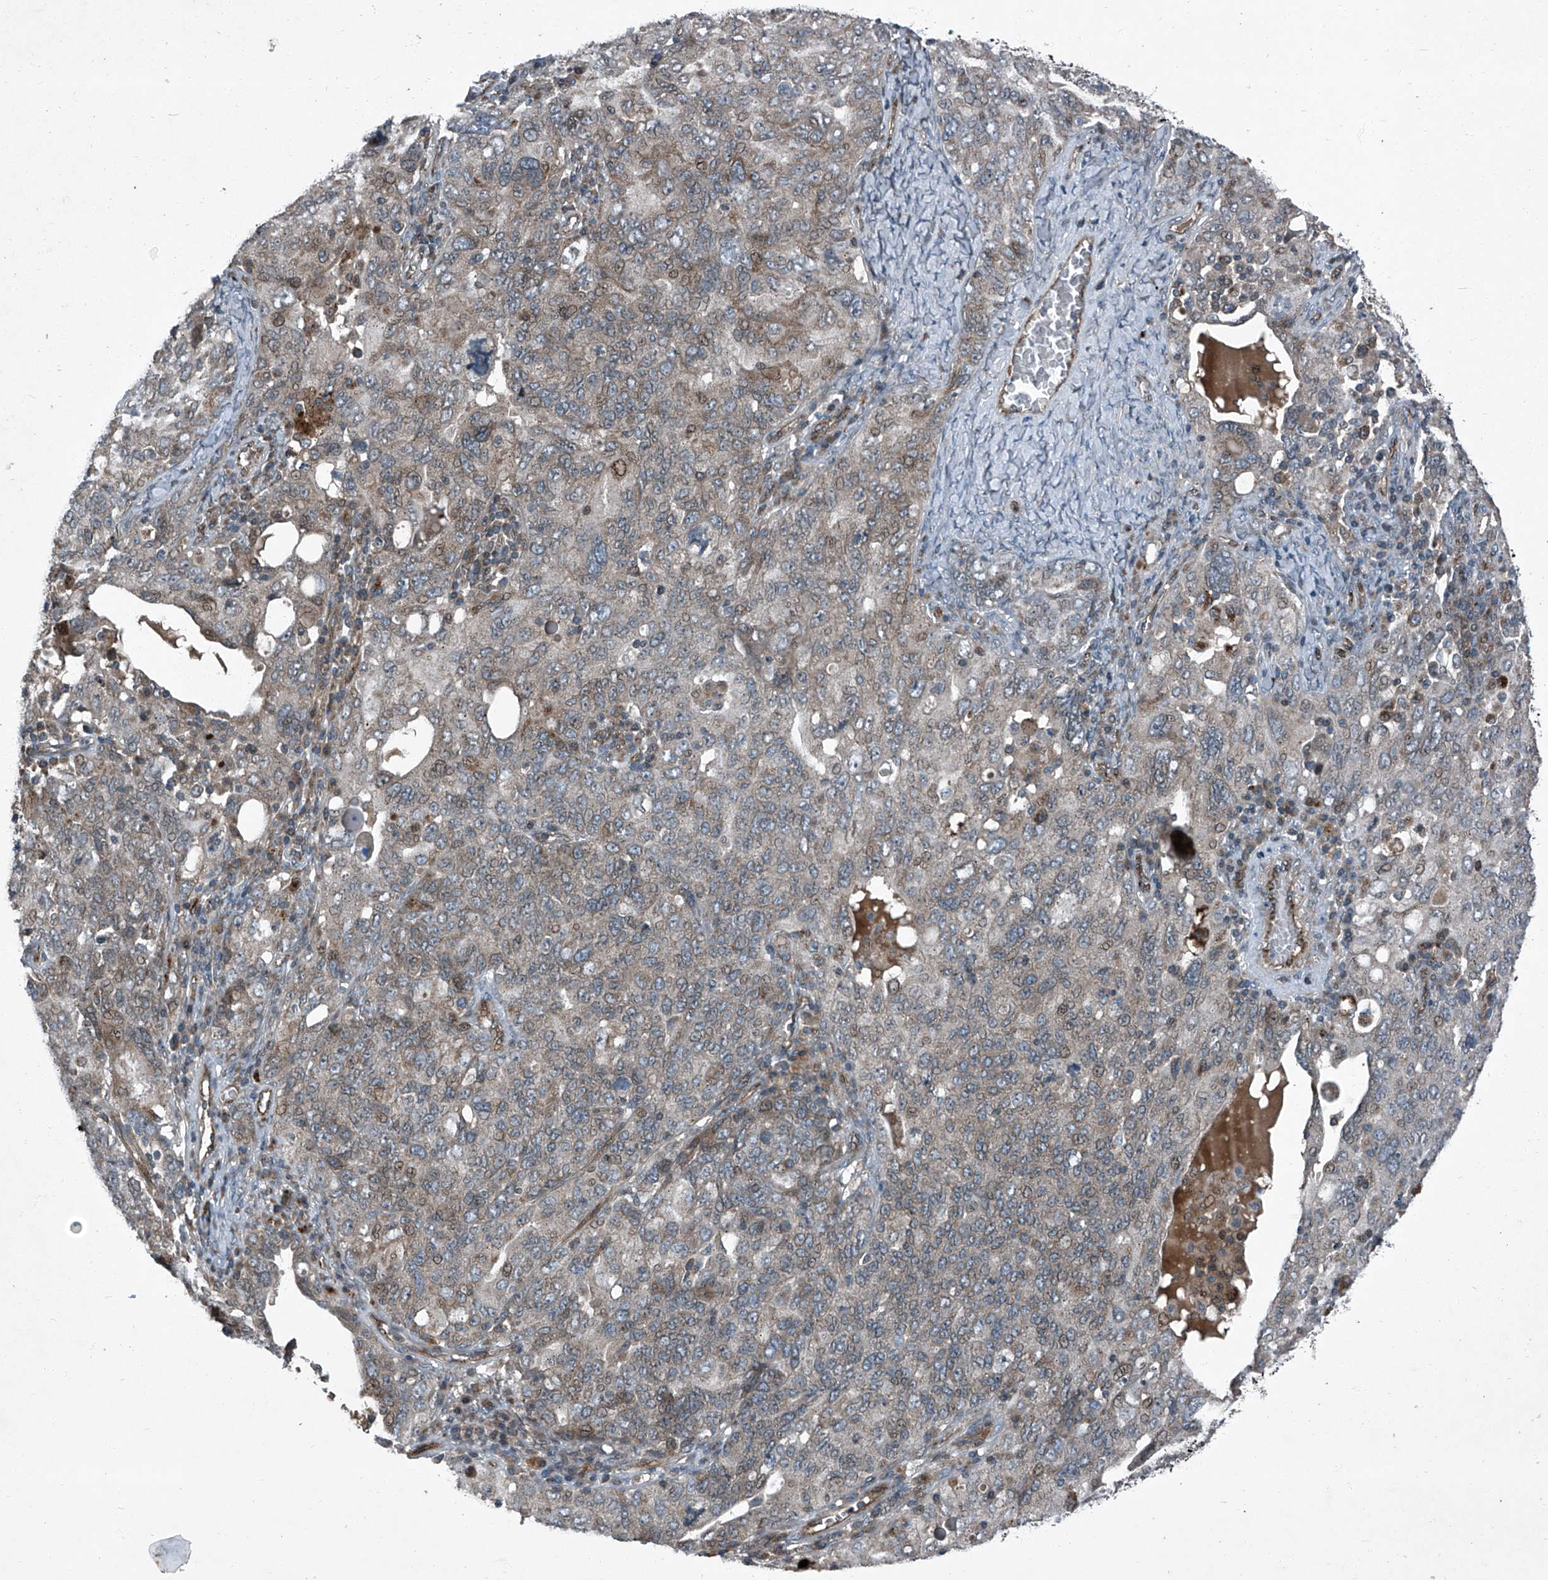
{"staining": {"intensity": "weak", "quantity": "<25%", "location": "cytoplasmic/membranous"}, "tissue": "ovarian cancer", "cell_type": "Tumor cells", "image_type": "cancer", "snomed": [{"axis": "morphology", "description": "Carcinoma, endometroid"}, {"axis": "topography", "description": "Ovary"}], "caption": "Immunohistochemistry histopathology image of human ovarian cancer stained for a protein (brown), which reveals no positivity in tumor cells.", "gene": "SENP2", "patient": {"sex": "female", "age": 62}}